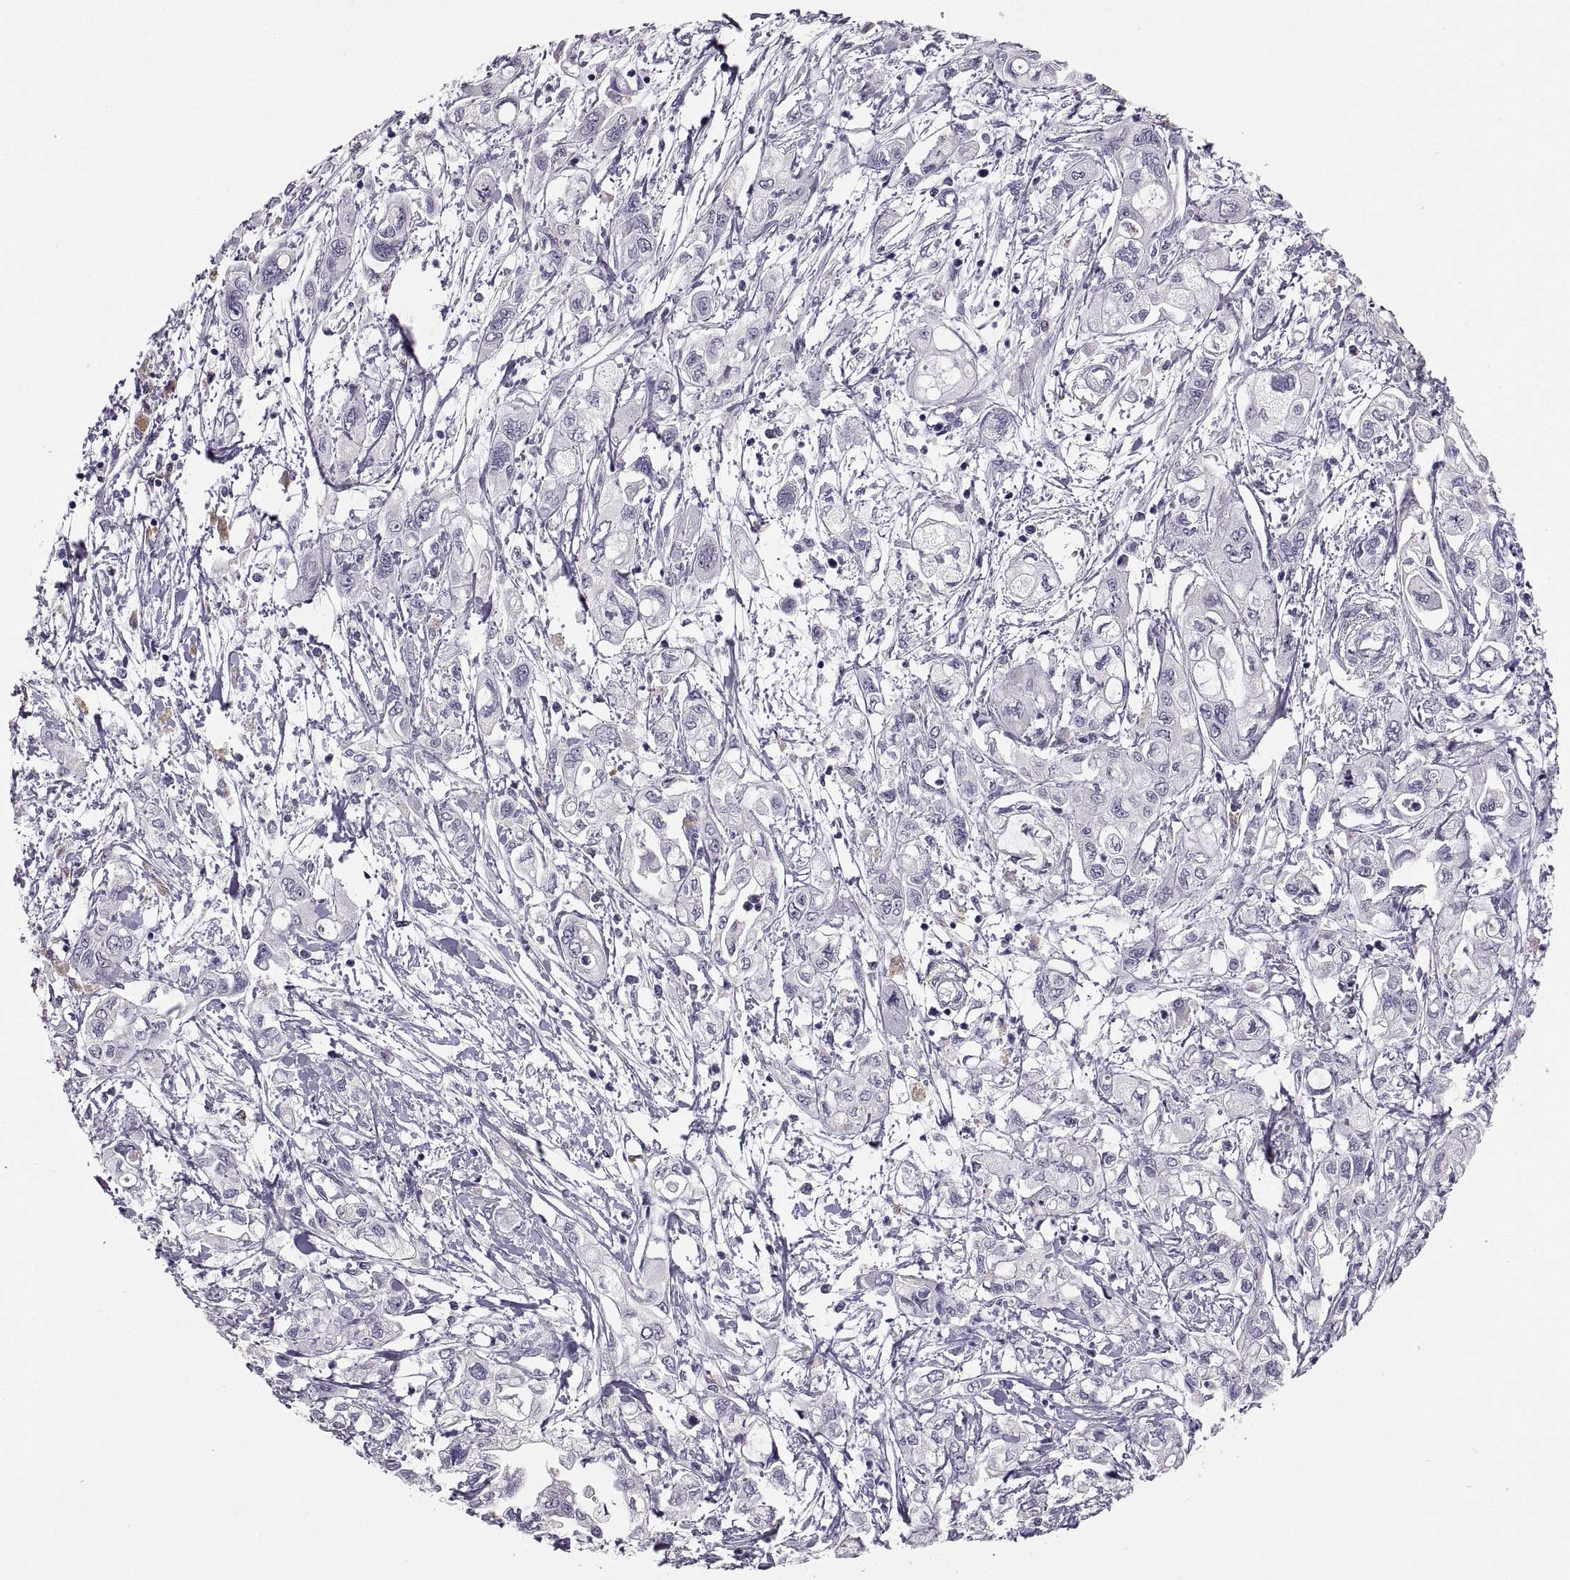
{"staining": {"intensity": "negative", "quantity": "none", "location": "none"}, "tissue": "pancreatic cancer", "cell_type": "Tumor cells", "image_type": "cancer", "snomed": [{"axis": "morphology", "description": "Adenocarcinoma, NOS"}, {"axis": "topography", "description": "Pancreas"}], "caption": "This is an immunohistochemistry image of human pancreatic cancer (adenocarcinoma). There is no staining in tumor cells.", "gene": "MAGEB18", "patient": {"sex": "male", "age": 54}}